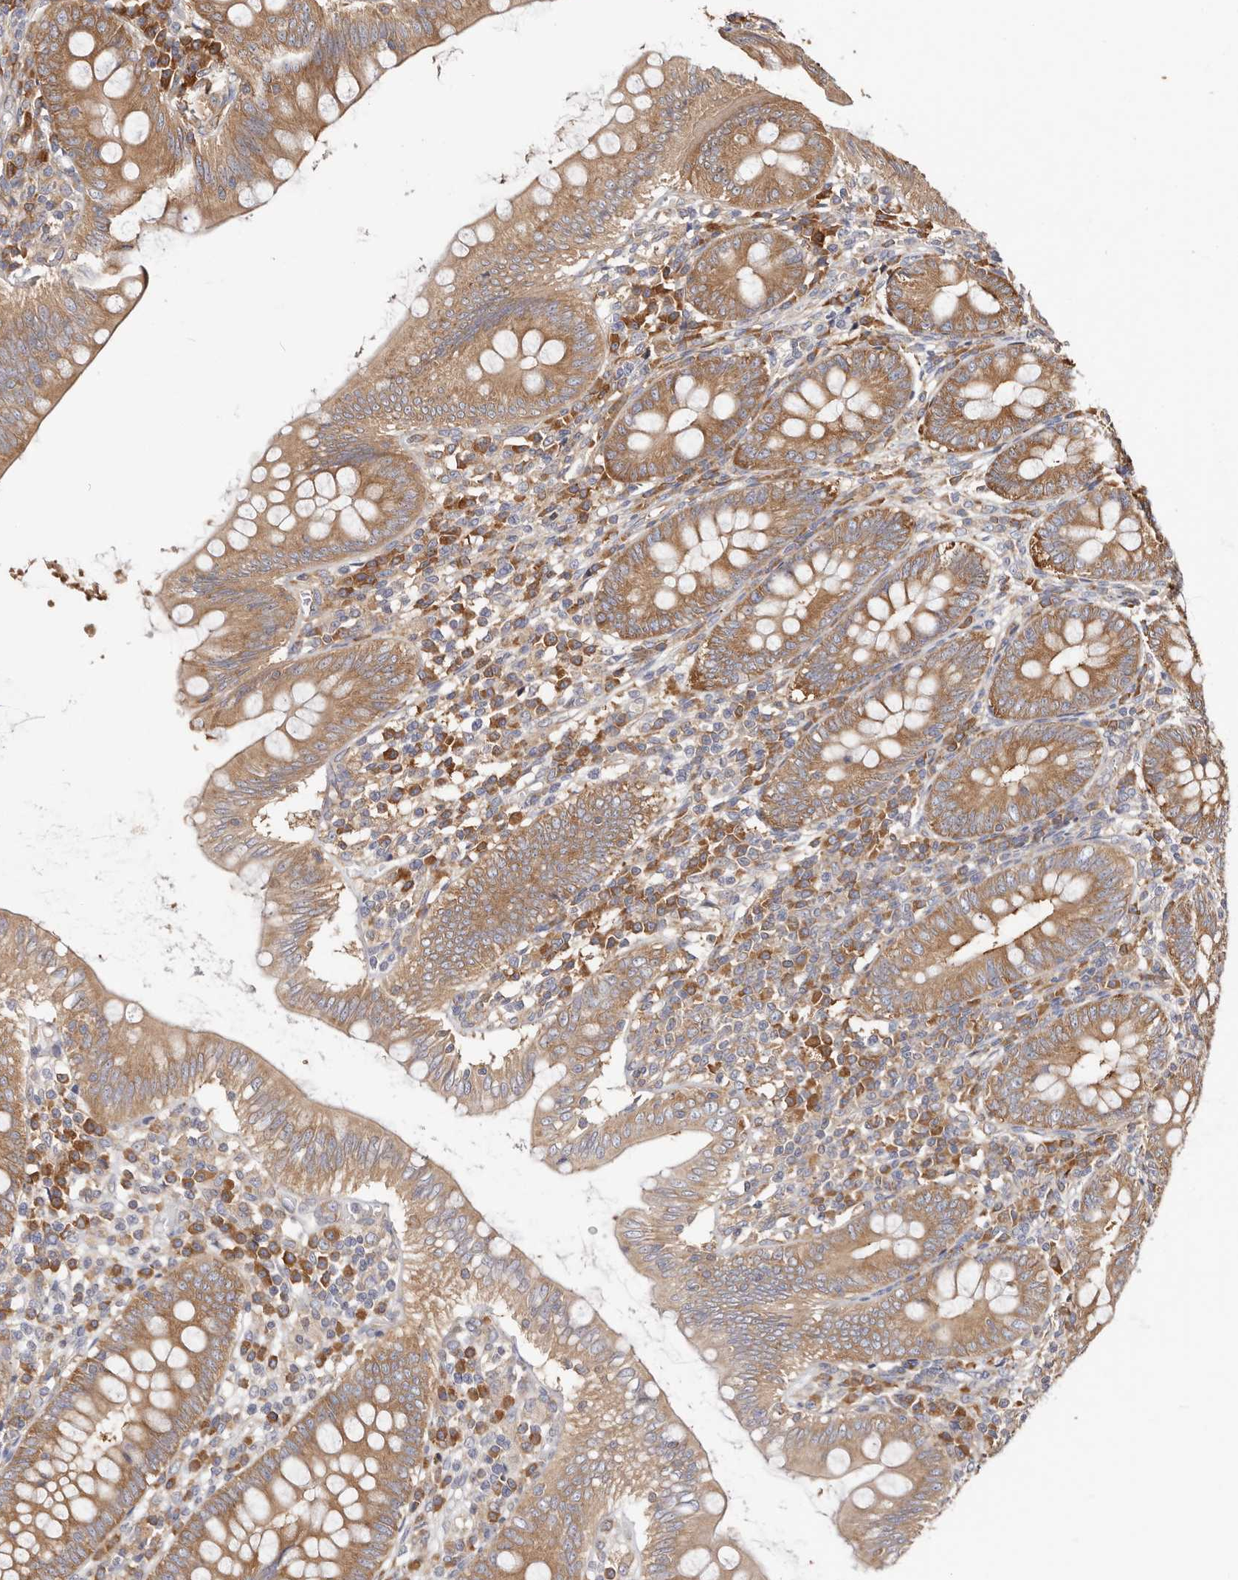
{"staining": {"intensity": "moderate", "quantity": ">75%", "location": "cytoplasmic/membranous"}, "tissue": "appendix", "cell_type": "Glandular cells", "image_type": "normal", "snomed": [{"axis": "morphology", "description": "Normal tissue, NOS"}, {"axis": "topography", "description": "Appendix"}], "caption": "IHC photomicrograph of normal appendix stained for a protein (brown), which demonstrates medium levels of moderate cytoplasmic/membranous staining in about >75% of glandular cells.", "gene": "EPRS1", "patient": {"sex": "male", "age": 14}}